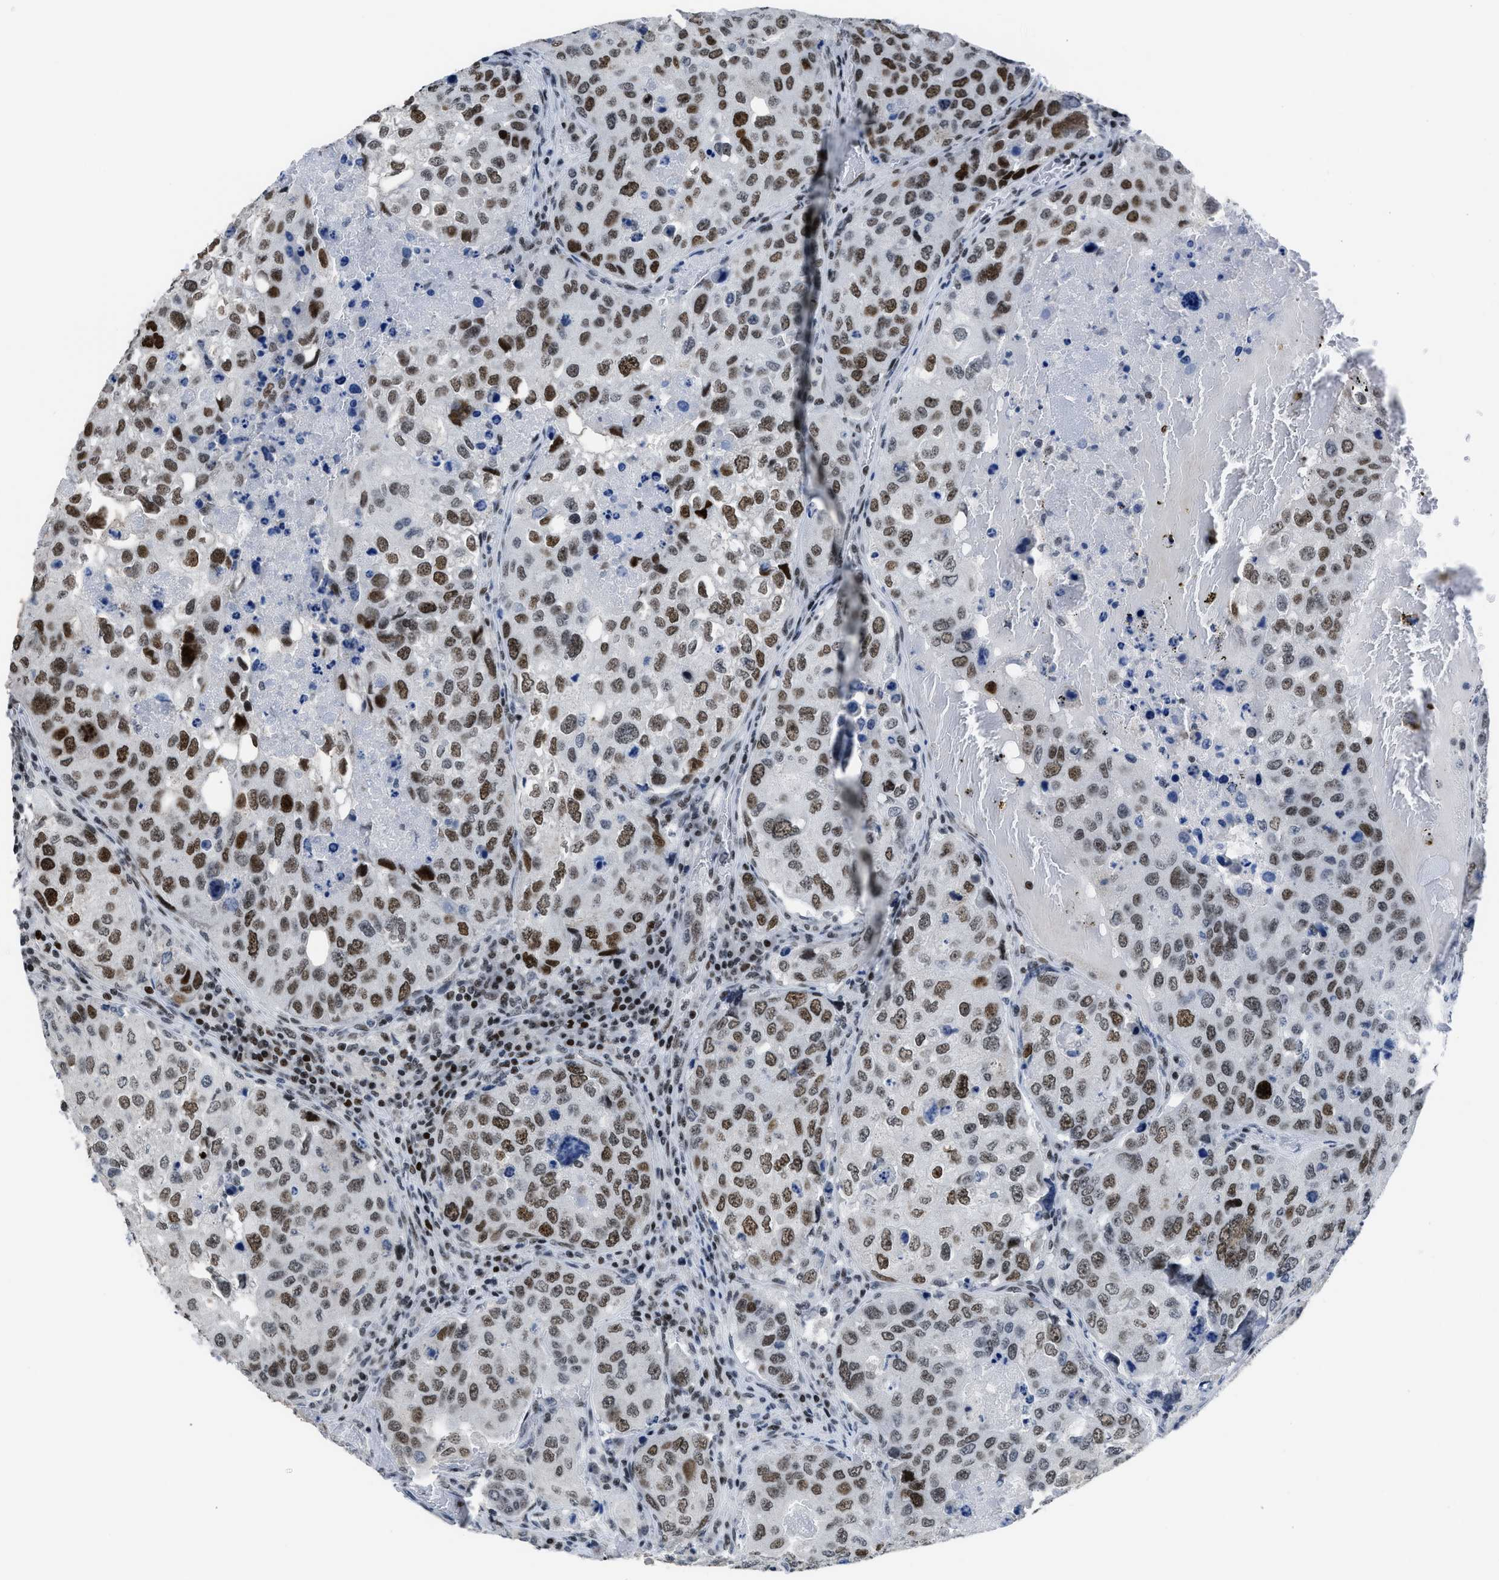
{"staining": {"intensity": "moderate", "quantity": ">75%", "location": "nuclear"}, "tissue": "urothelial cancer", "cell_type": "Tumor cells", "image_type": "cancer", "snomed": [{"axis": "morphology", "description": "Urothelial carcinoma, High grade"}, {"axis": "topography", "description": "Lymph node"}, {"axis": "topography", "description": "Urinary bladder"}], "caption": "A photomicrograph of urothelial carcinoma (high-grade) stained for a protein demonstrates moderate nuclear brown staining in tumor cells.", "gene": "TERF2IP", "patient": {"sex": "male", "age": 51}}